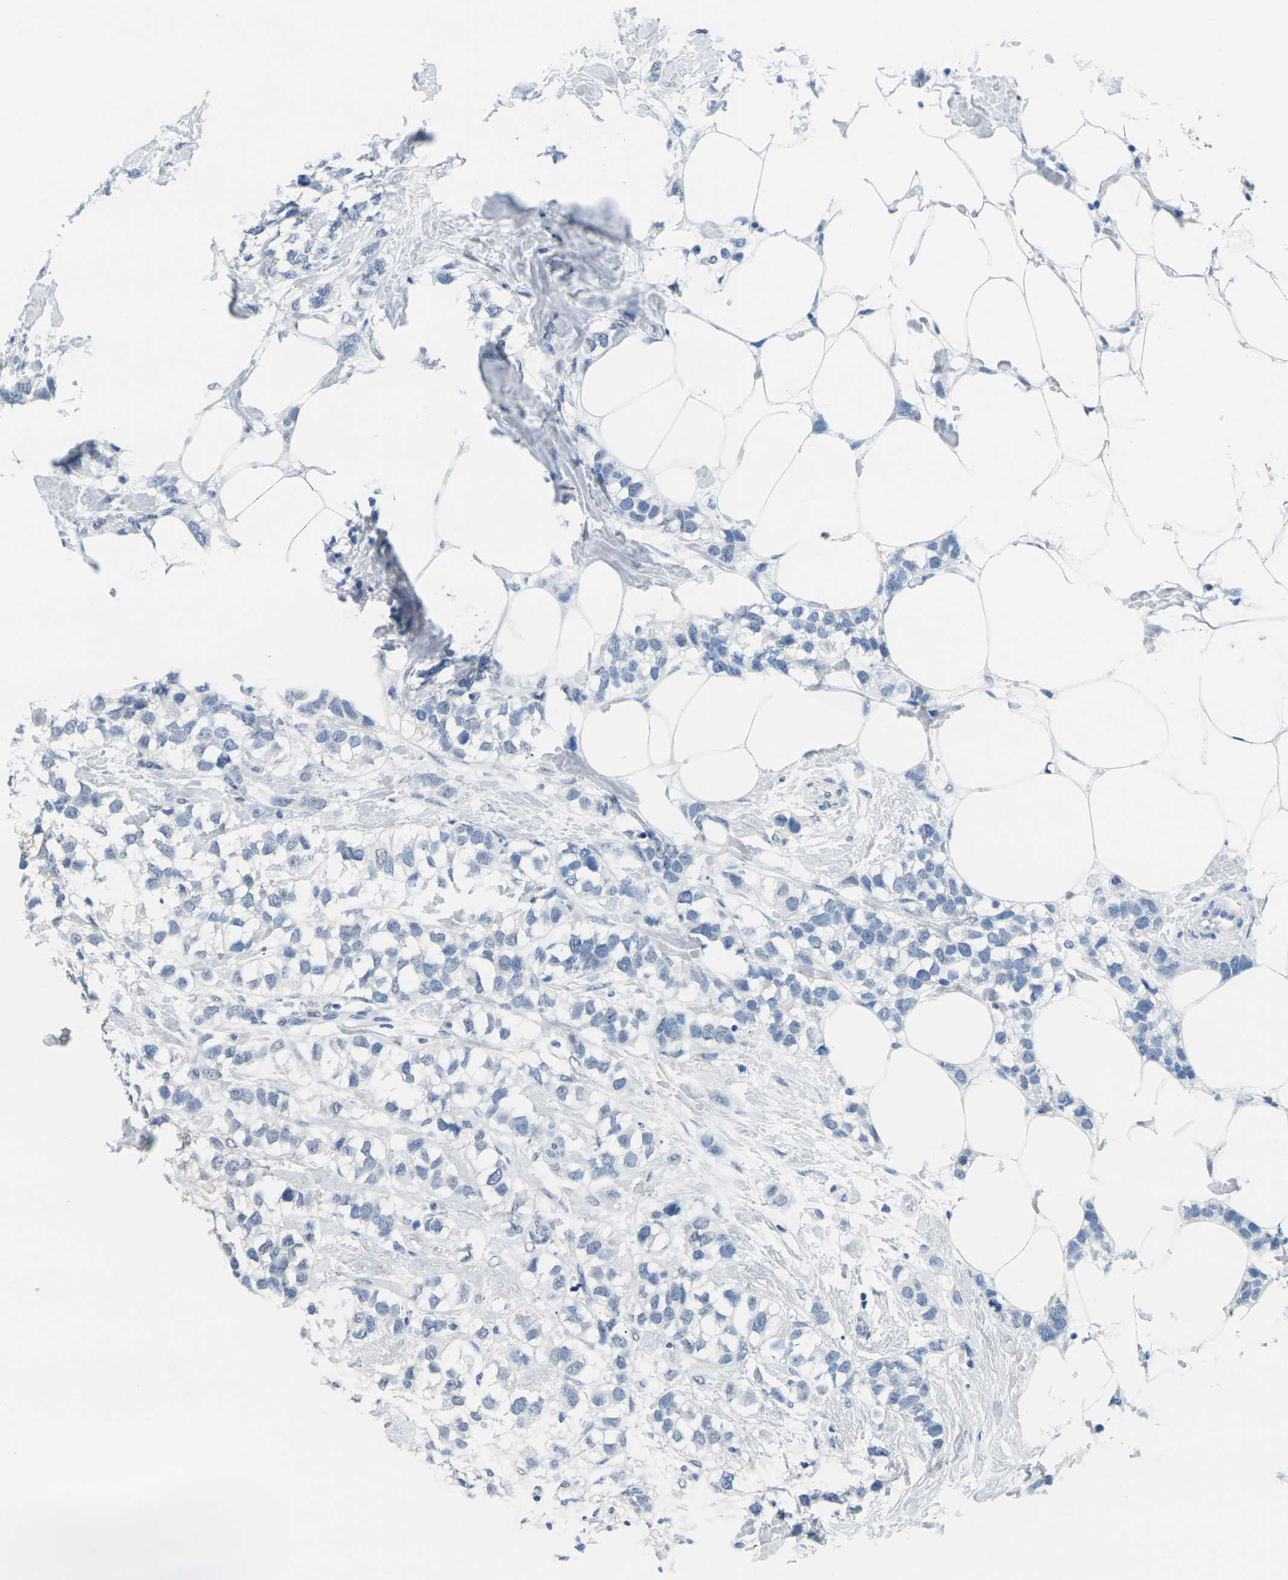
{"staining": {"intensity": "negative", "quantity": "none", "location": "none"}, "tissue": "breast cancer", "cell_type": "Tumor cells", "image_type": "cancer", "snomed": [{"axis": "morphology", "description": "Normal tissue, NOS"}, {"axis": "morphology", "description": "Duct carcinoma"}, {"axis": "topography", "description": "Breast"}], "caption": "An image of intraductal carcinoma (breast) stained for a protein exhibits no brown staining in tumor cells.", "gene": "CTAG1A", "patient": {"sex": "female", "age": 50}}